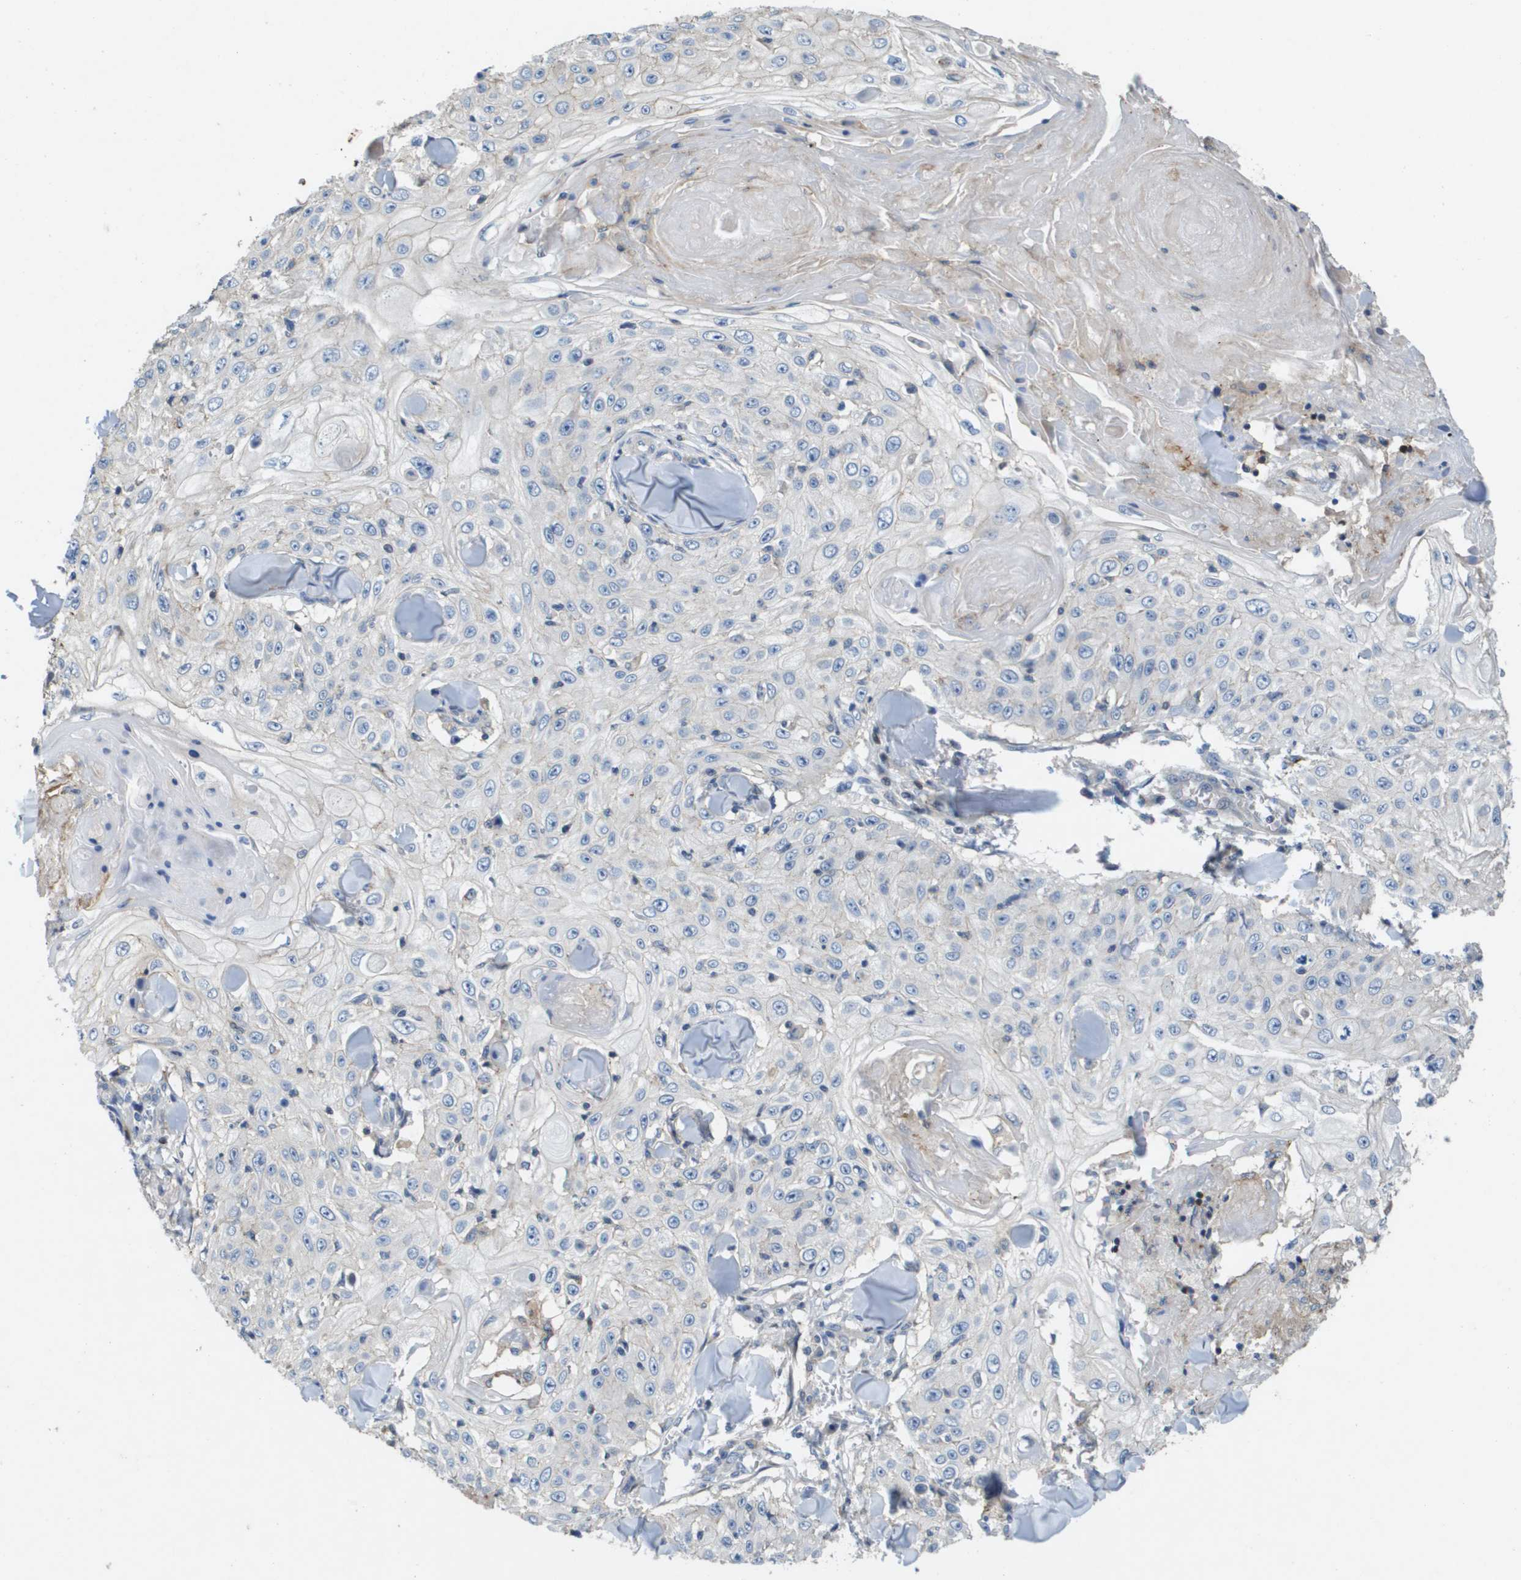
{"staining": {"intensity": "negative", "quantity": "none", "location": "none"}, "tissue": "skin cancer", "cell_type": "Tumor cells", "image_type": "cancer", "snomed": [{"axis": "morphology", "description": "Squamous cell carcinoma, NOS"}, {"axis": "topography", "description": "Skin"}], "caption": "This is an IHC photomicrograph of human squamous cell carcinoma (skin). There is no staining in tumor cells.", "gene": "SCN4B", "patient": {"sex": "male", "age": 86}}